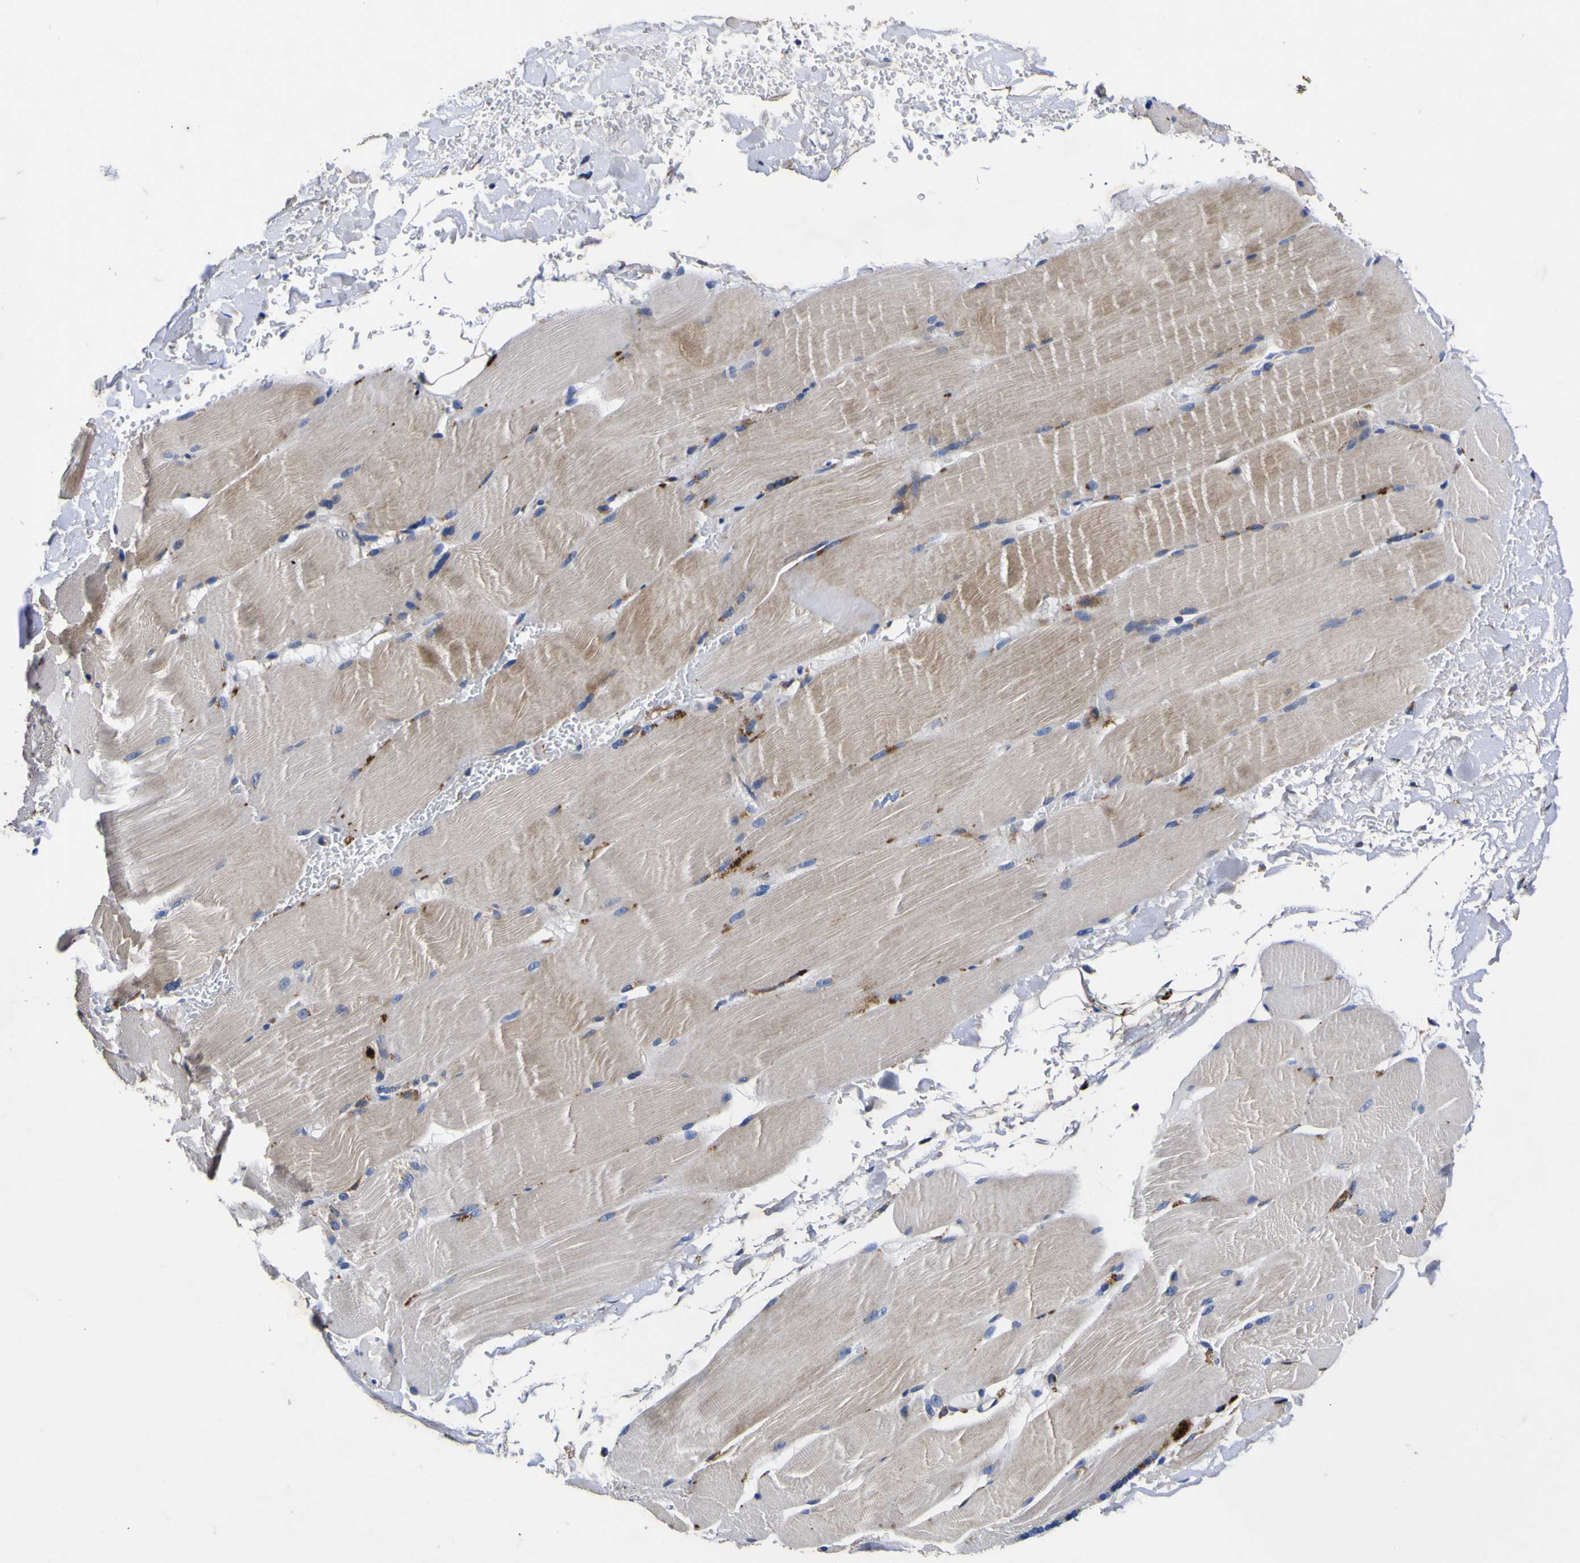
{"staining": {"intensity": "weak", "quantity": "25%-75%", "location": "cytoplasmic/membranous"}, "tissue": "skeletal muscle", "cell_type": "Myocytes", "image_type": "normal", "snomed": [{"axis": "morphology", "description": "Normal tissue, NOS"}, {"axis": "topography", "description": "Skeletal muscle"}], "caption": "A low amount of weak cytoplasmic/membranous positivity is identified in about 25%-75% of myocytes in unremarkable skeletal muscle. (IHC, brightfield microscopy, high magnification).", "gene": "COA1", "patient": {"sex": "male", "age": 74}}